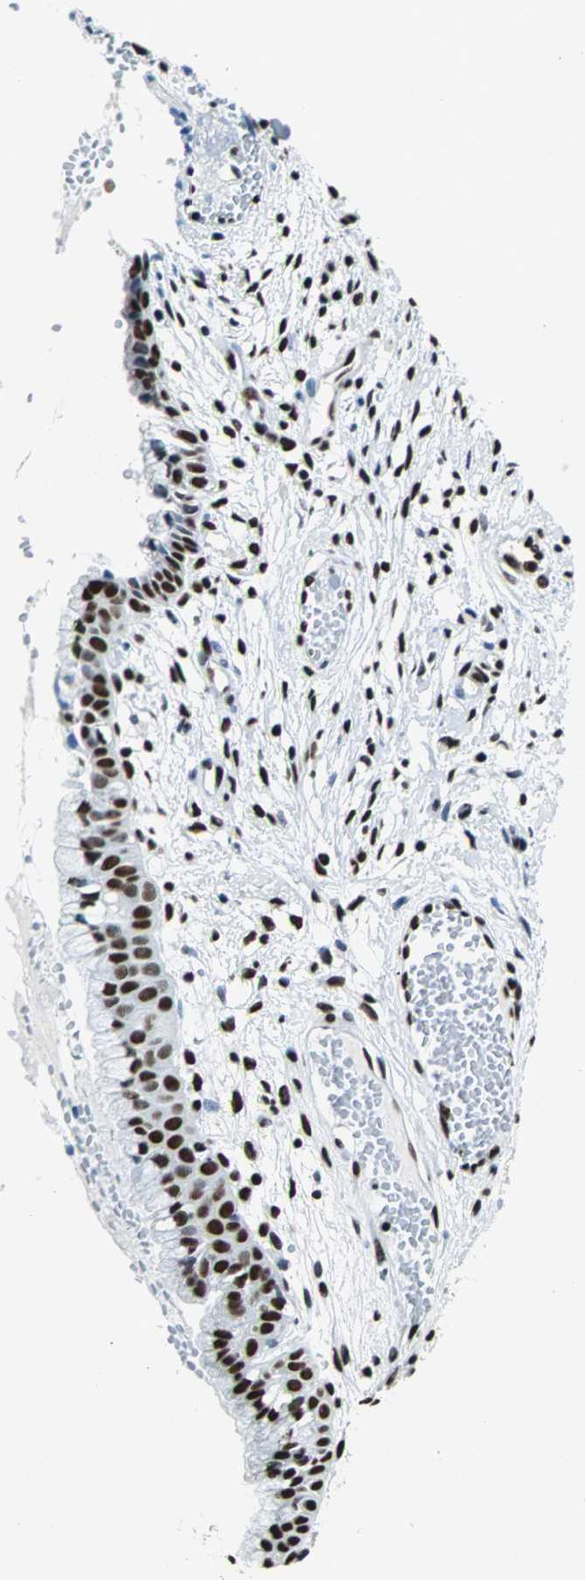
{"staining": {"intensity": "strong", "quantity": ">75%", "location": "nuclear"}, "tissue": "cervix", "cell_type": "Glandular cells", "image_type": "normal", "snomed": [{"axis": "morphology", "description": "Normal tissue, NOS"}, {"axis": "topography", "description": "Cervix"}], "caption": "A high-resolution micrograph shows IHC staining of unremarkable cervix, which exhibits strong nuclear positivity in about >75% of glandular cells.", "gene": "FUBP1", "patient": {"sex": "female", "age": 39}}